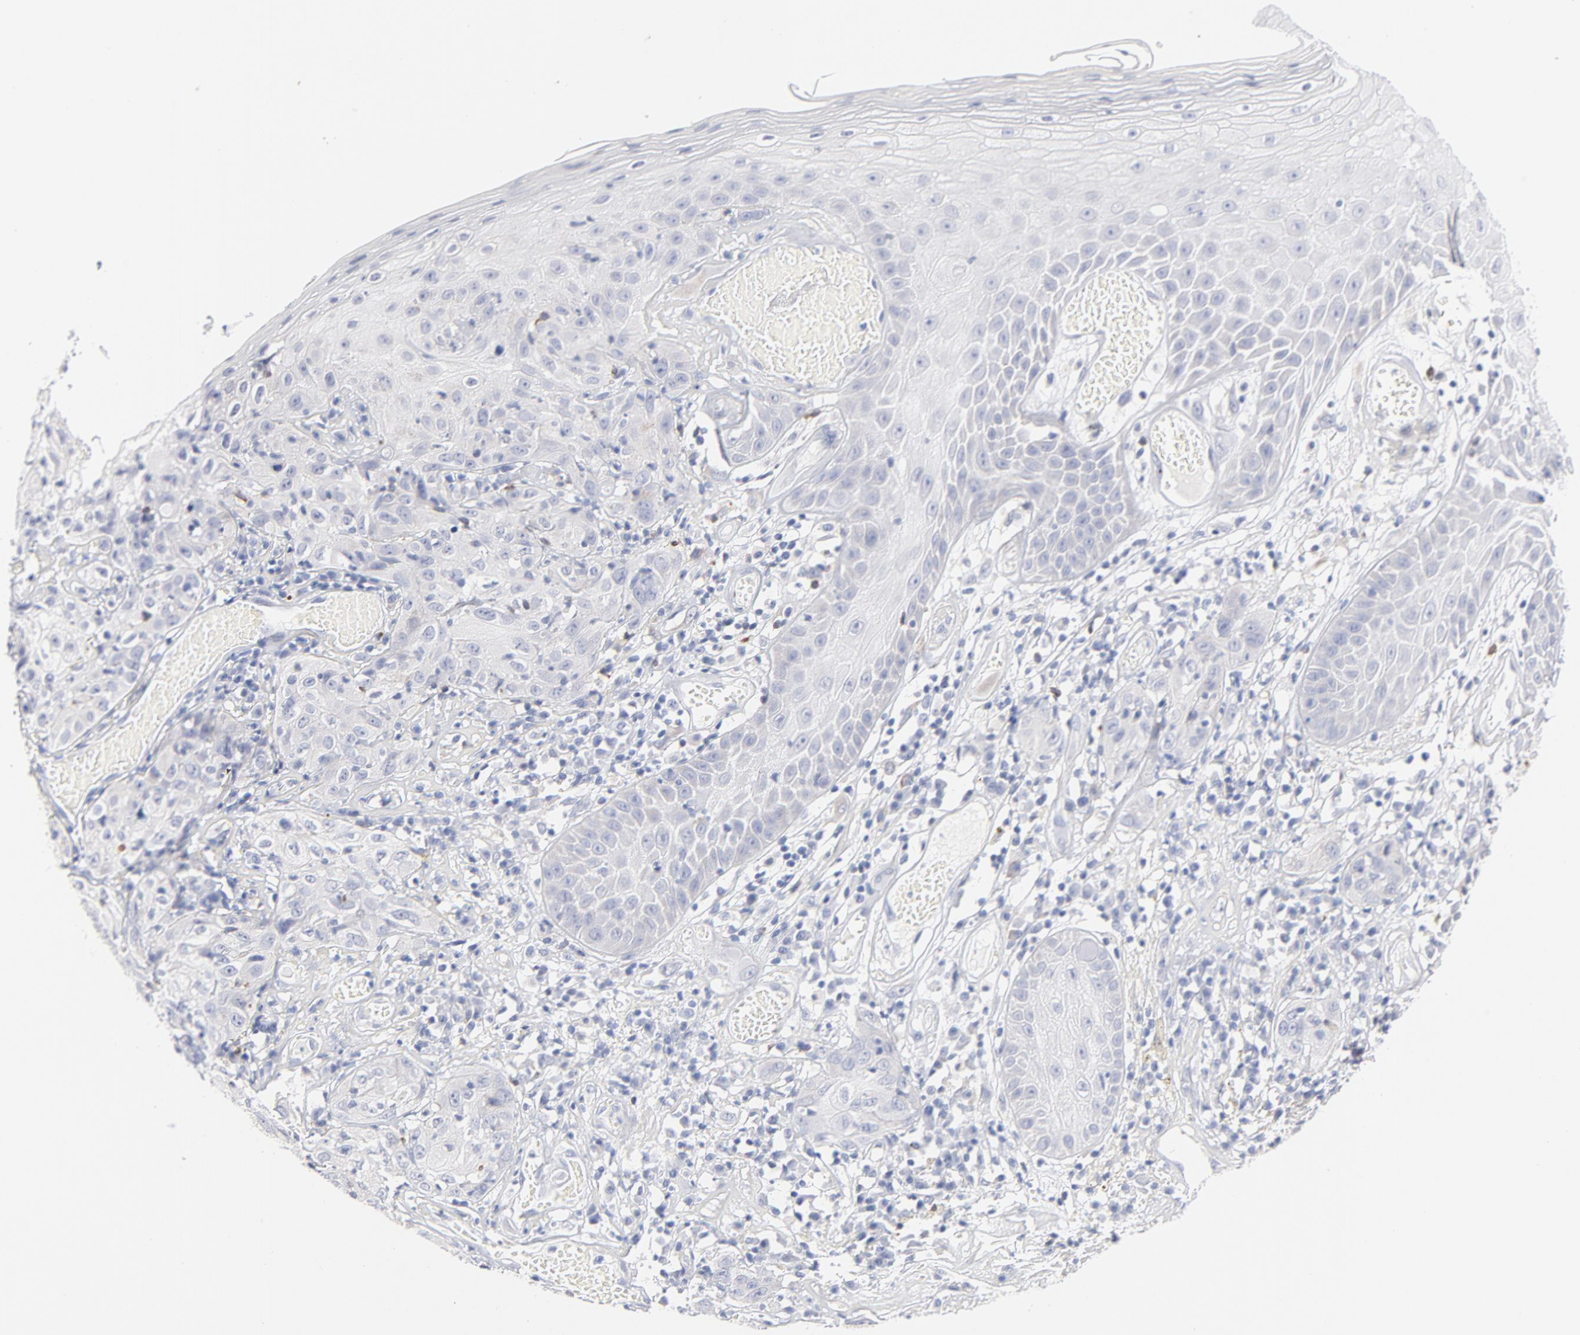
{"staining": {"intensity": "negative", "quantity": "none", "location": "none"}, "tissue": "skin cancer", "cell_type": "Tumor cells", "image_type": "cancer", "snomed": [{"axis": "morphology", "description": "Squamous cell carcinoma, NOS"}, {"axis": "topography", "description": "Skin"}], "caption": "Image shows no significant protein positivity in tumor cells of skin cancer.", "gene": "MID1", "patient": {"sex": "male", "age": 65}}